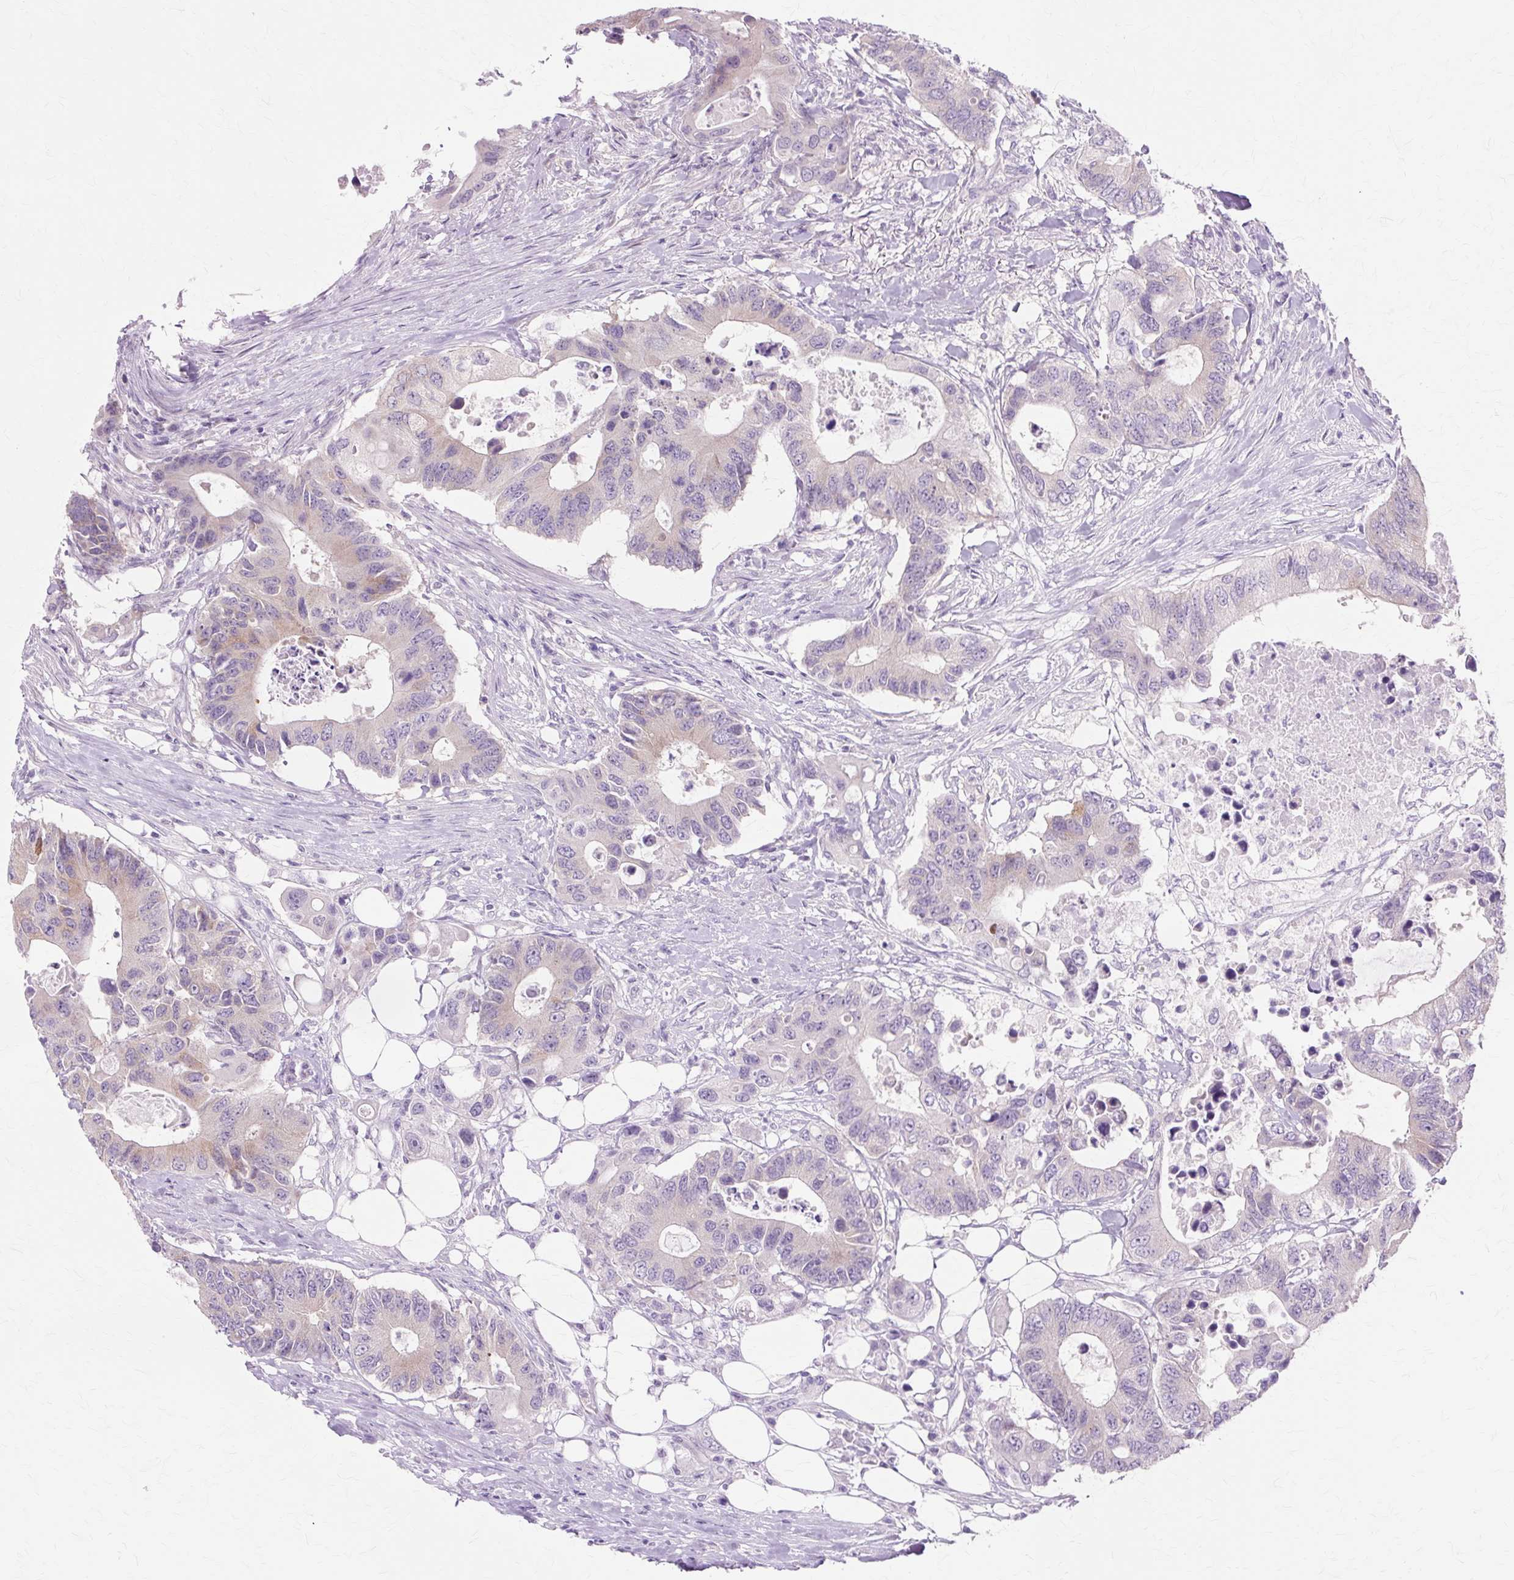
{"staining": {"intensity": "negative", "quantity": "none", "location": "none"}, "tissue": "colorectal cancer", "cell_type": "Tumor cells", "image_type": "cancer", "snomed": [{"axis": "morphology", "description": "Adenocarcinoma, NOS"}, {"axis": "topography", "description": "Colon"}], "caption": "Immunohistochemical staining of human colorectal adenocarcinoma demonstrates no significant positivity in tumor cells.", "gene": "ZNF35", "patient": {"sex": "male", "age": 71}}